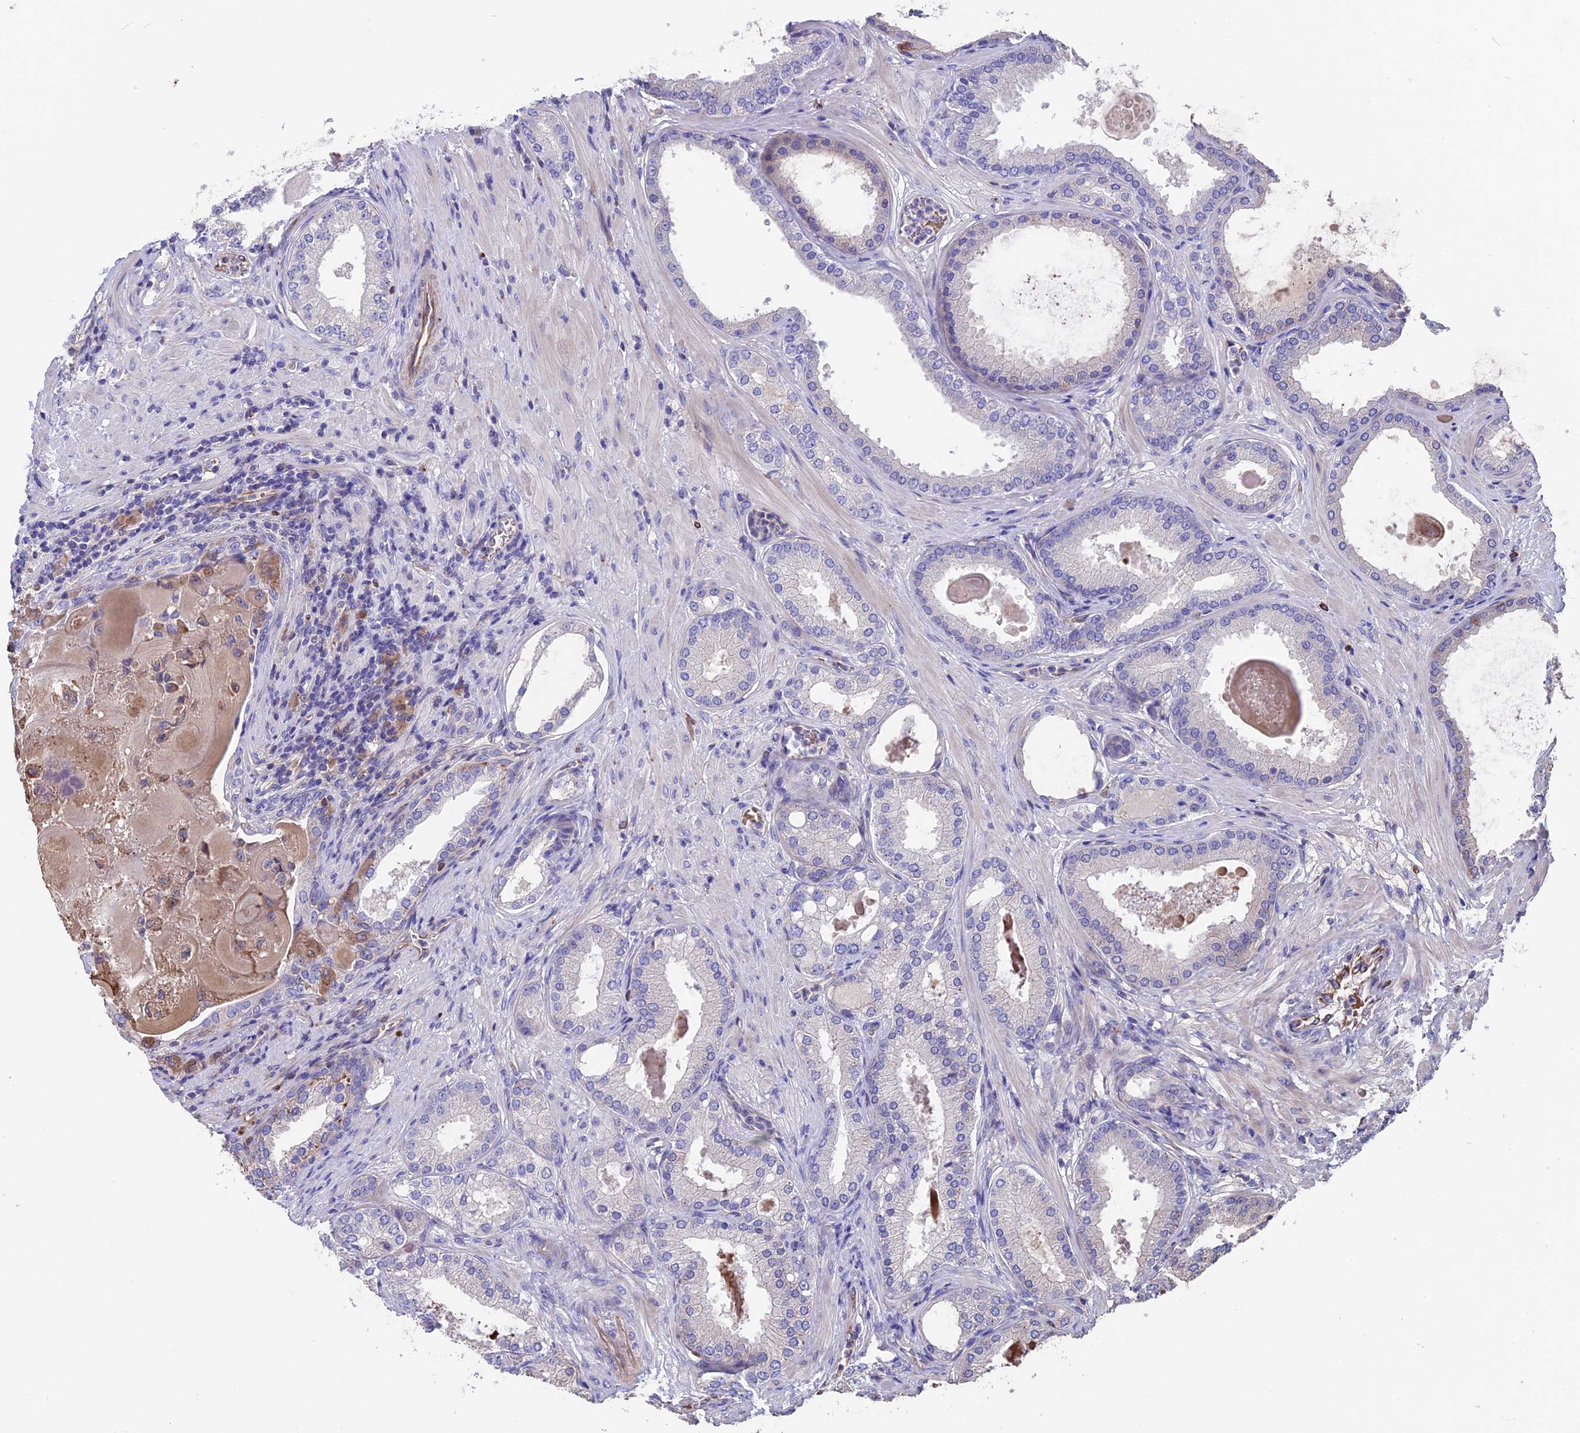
{"staining": {"intensity": "negative", "quantity": "none", "location": "none"}, "tissue": "prostate cancer", "cell_type": "Tumor cells", "image_type": "cancer", "snomed": [{"axis": "morphology", "description": "Adenocarcinoma, Low grade"}, {"axis": "topography", "description": "Prostate"}], "caption": "IHC histopathology image of adenocarcinoma (low-grade) (prostate) stained for a protein (brown), which exhibits no staining in tumor cells. Nuclei are stained in blue.", "gene": "SEH1L", "patient": {"sex": "male", "age": 59}}